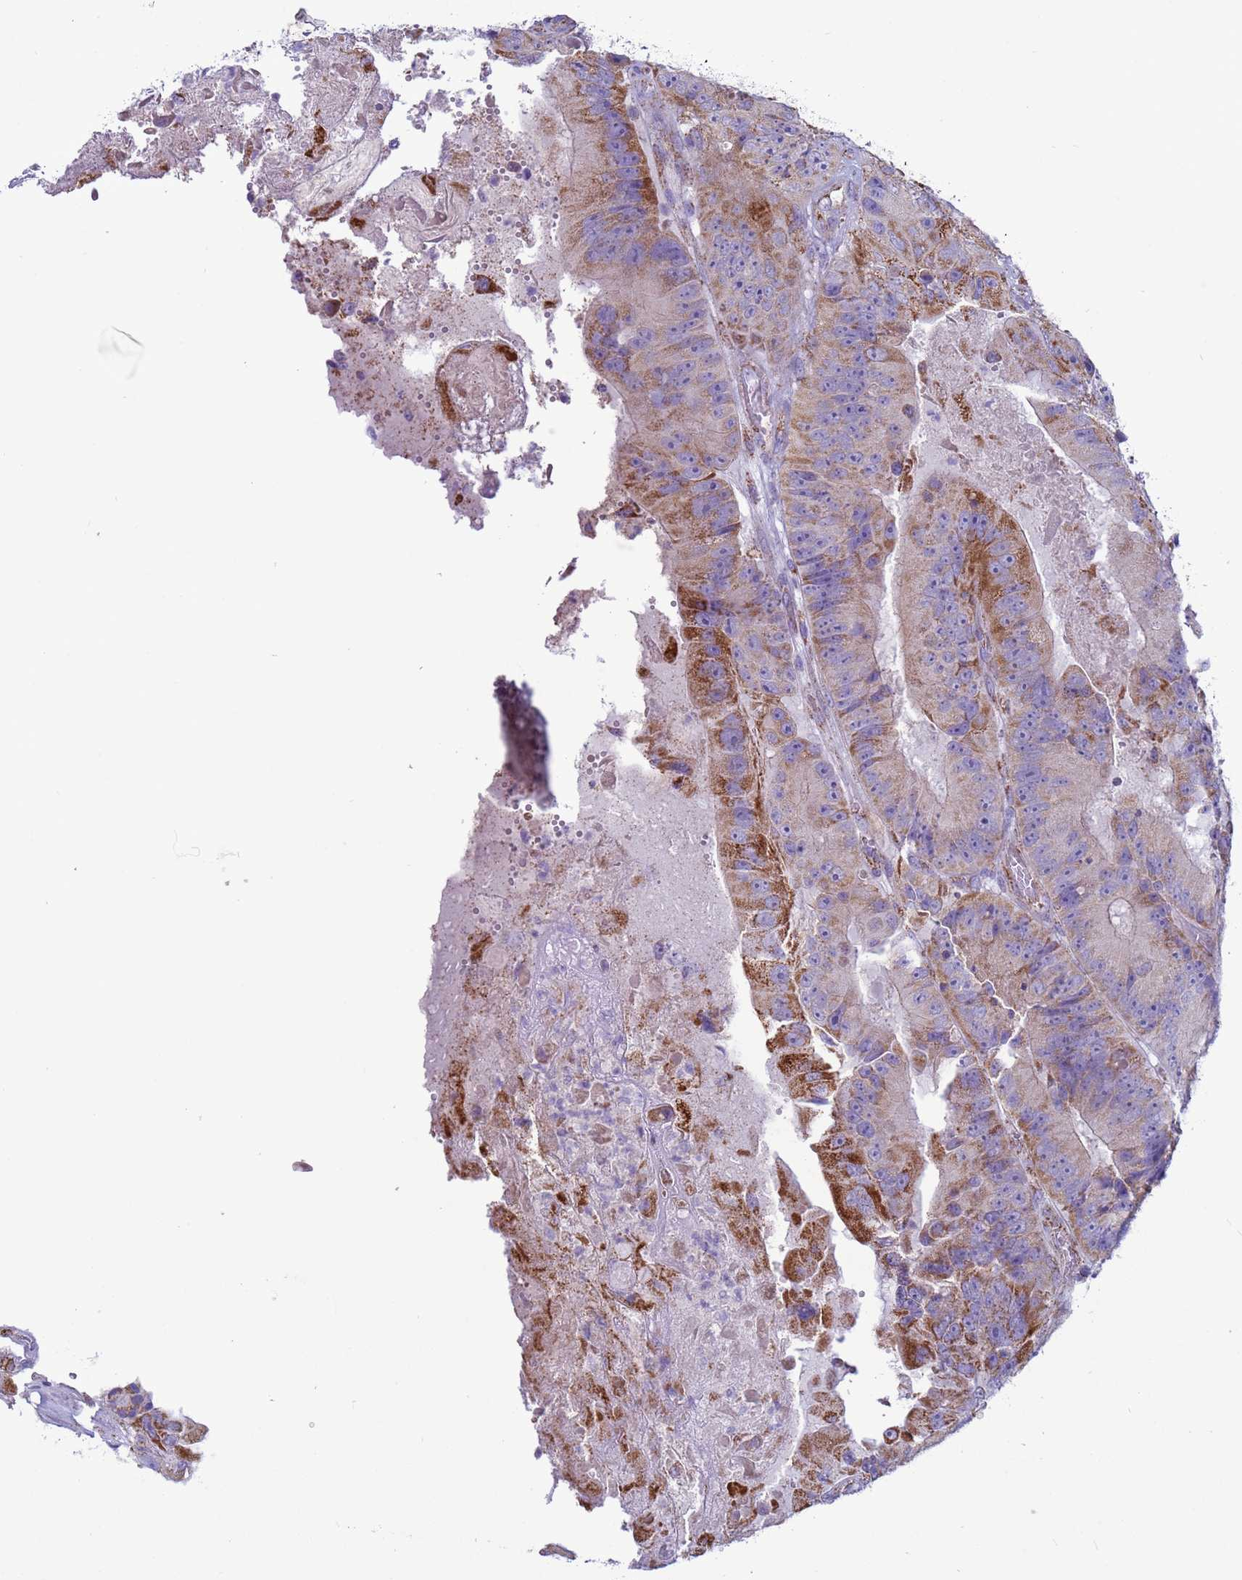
{"staining": {"intensity": "strong", "quantity": "25%-75%", "location": "cytoplasmic/membranous"}, "tissue": "colorectal cancer", "cell_type": "Tumor cells", "image_type": "cancer", "snomed": [{"axis": "morphology", "description": "Adenocarcinoma, NOS"}, {"axis": "topography", "description": "Colon"}], "caption": "Immunohistochemical staining of human colorectal adenocarcinoma demonstrates high levels of strong cytoplasmic/membranous expression in approximately 25%-75% of tumor cells.", "gene": "NCALD", "patient": {"sex": "female", "age": 86}}